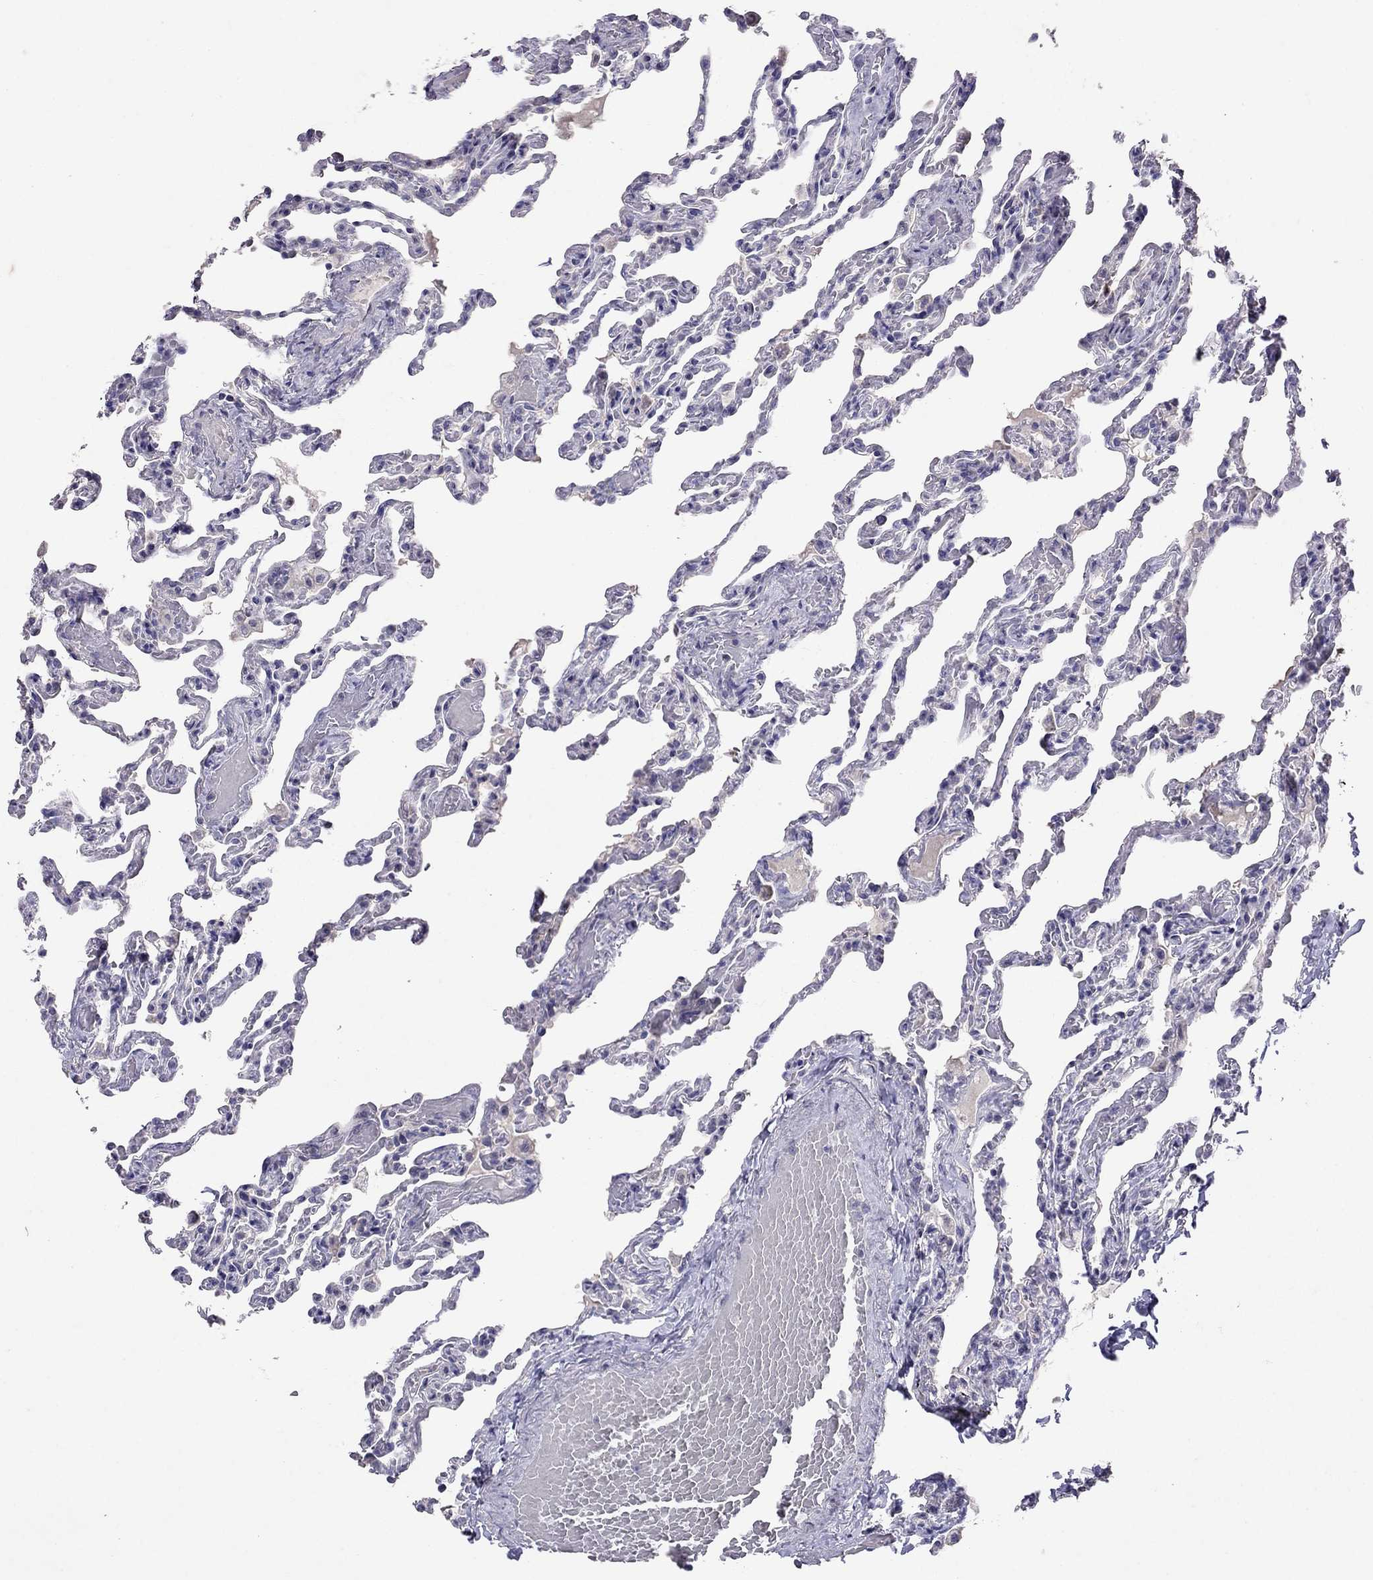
{"staining": {"intensity": "negative", "quantity": "none", "location": "none"}, "tissue": "lung", "cell_type": "Alveolar cells", "image_type": "normal", "snomed": [{"axis": "morphology", "description": "Normal tissue, NOS"}, {"axis": "topography", "description": "Lung"}], "caption": "A micrograph of human lung is negative for staining in alveolar cells. The staining is performed using DAB brown chromogen with nuclei counter-stained in using hematoxylin.", "gene": "FST", "patient": {"sex": "female", "age": 43}}